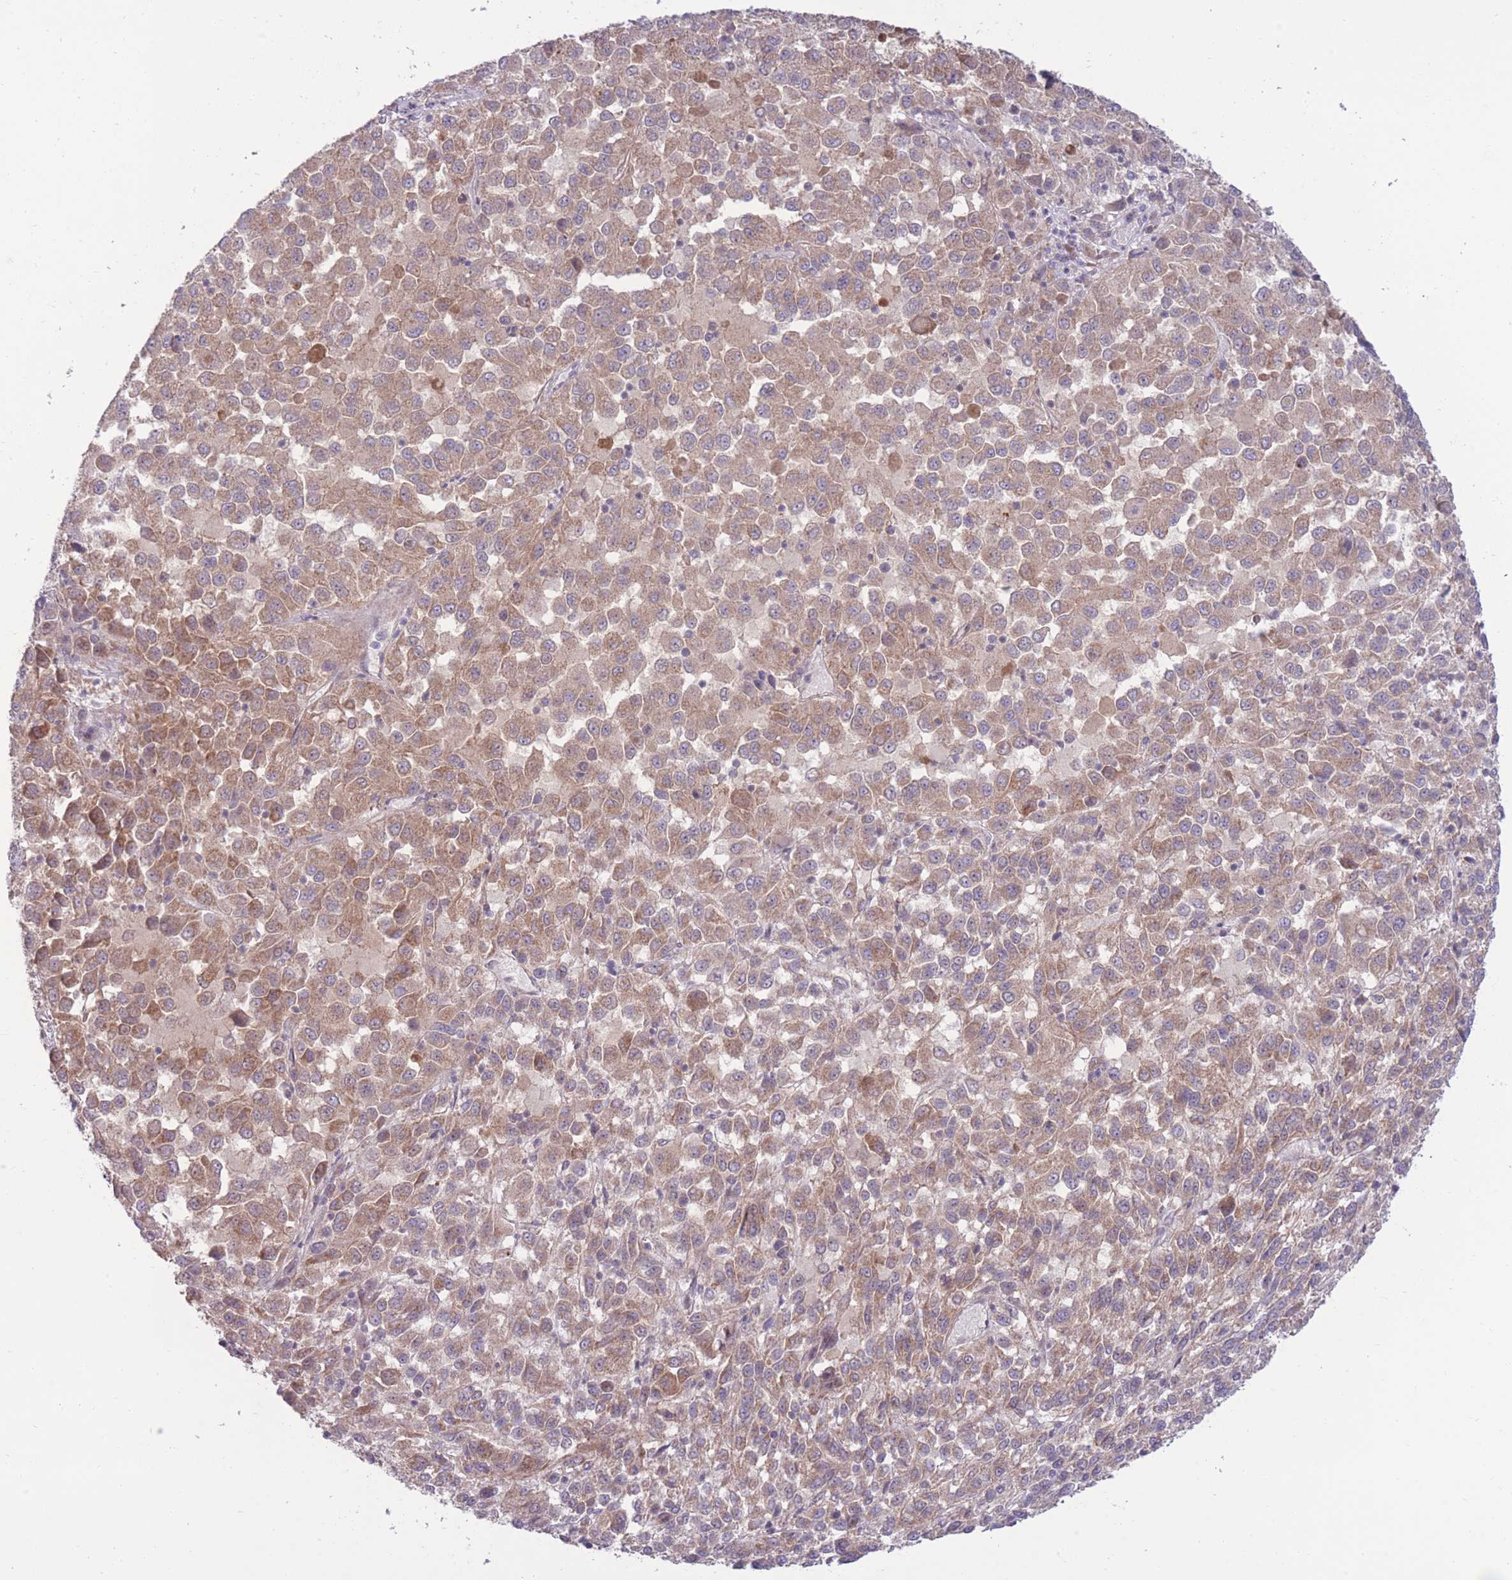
{"staining": {"intensity": "moderate", "quantity": ">75%", "location": "cytoplasmic/membranous"}, "tissue": "melanoma", "cell_type": "Tumor cells", "image_type": "cancer", "snomed": [{"axis": "morphology", "description": "Malignant melanoma, Metastatic site"}, {"axis": "topography", "description": "Lung"}], "caption": "A medium amount of moderate cytoplasmic/membranous expression is seen in approximately >75% of tumor cells in melanoma tissue.", "gene": "RIC8A", "patient": {"sex": "male", "age": 64}}